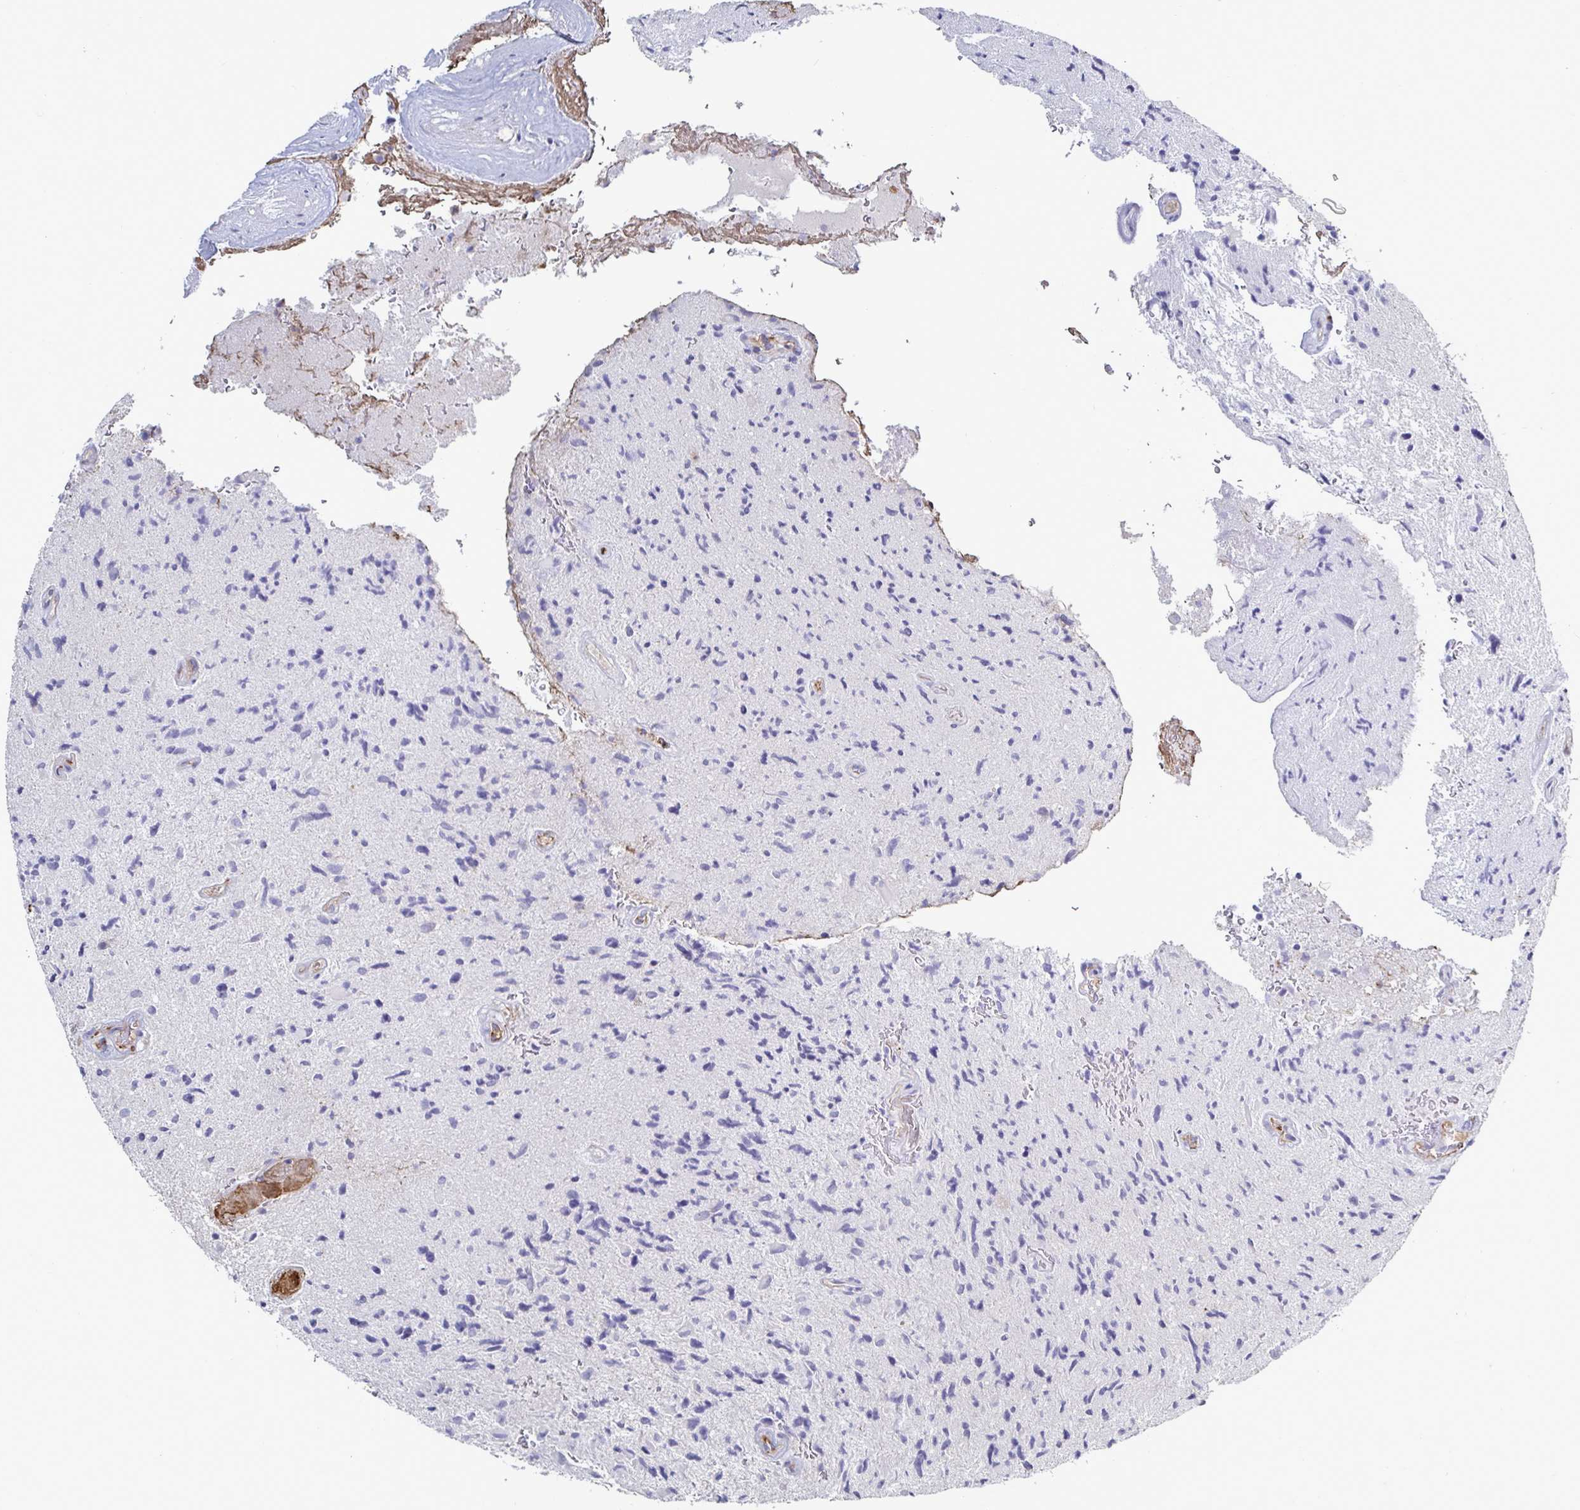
{"staining": {"intensity": "negative", "quantity": "none", "location": "none"}, "tissue": "glioma", "cell_type": "Tumor cells", "image_type": "cancer", "snomed": [{"axis": "morphology", "description": "Glioma, malignant, High grade"}, {"axis": "topography", "description": "Brain"}], "caption": "Immunohistochemistry (IHC) image of glioma stained for a protein (brown), which exhibits no staining in tumor cells.", "gene": "ACSBG2", "patient": {"sex": "male", "age": 54}}